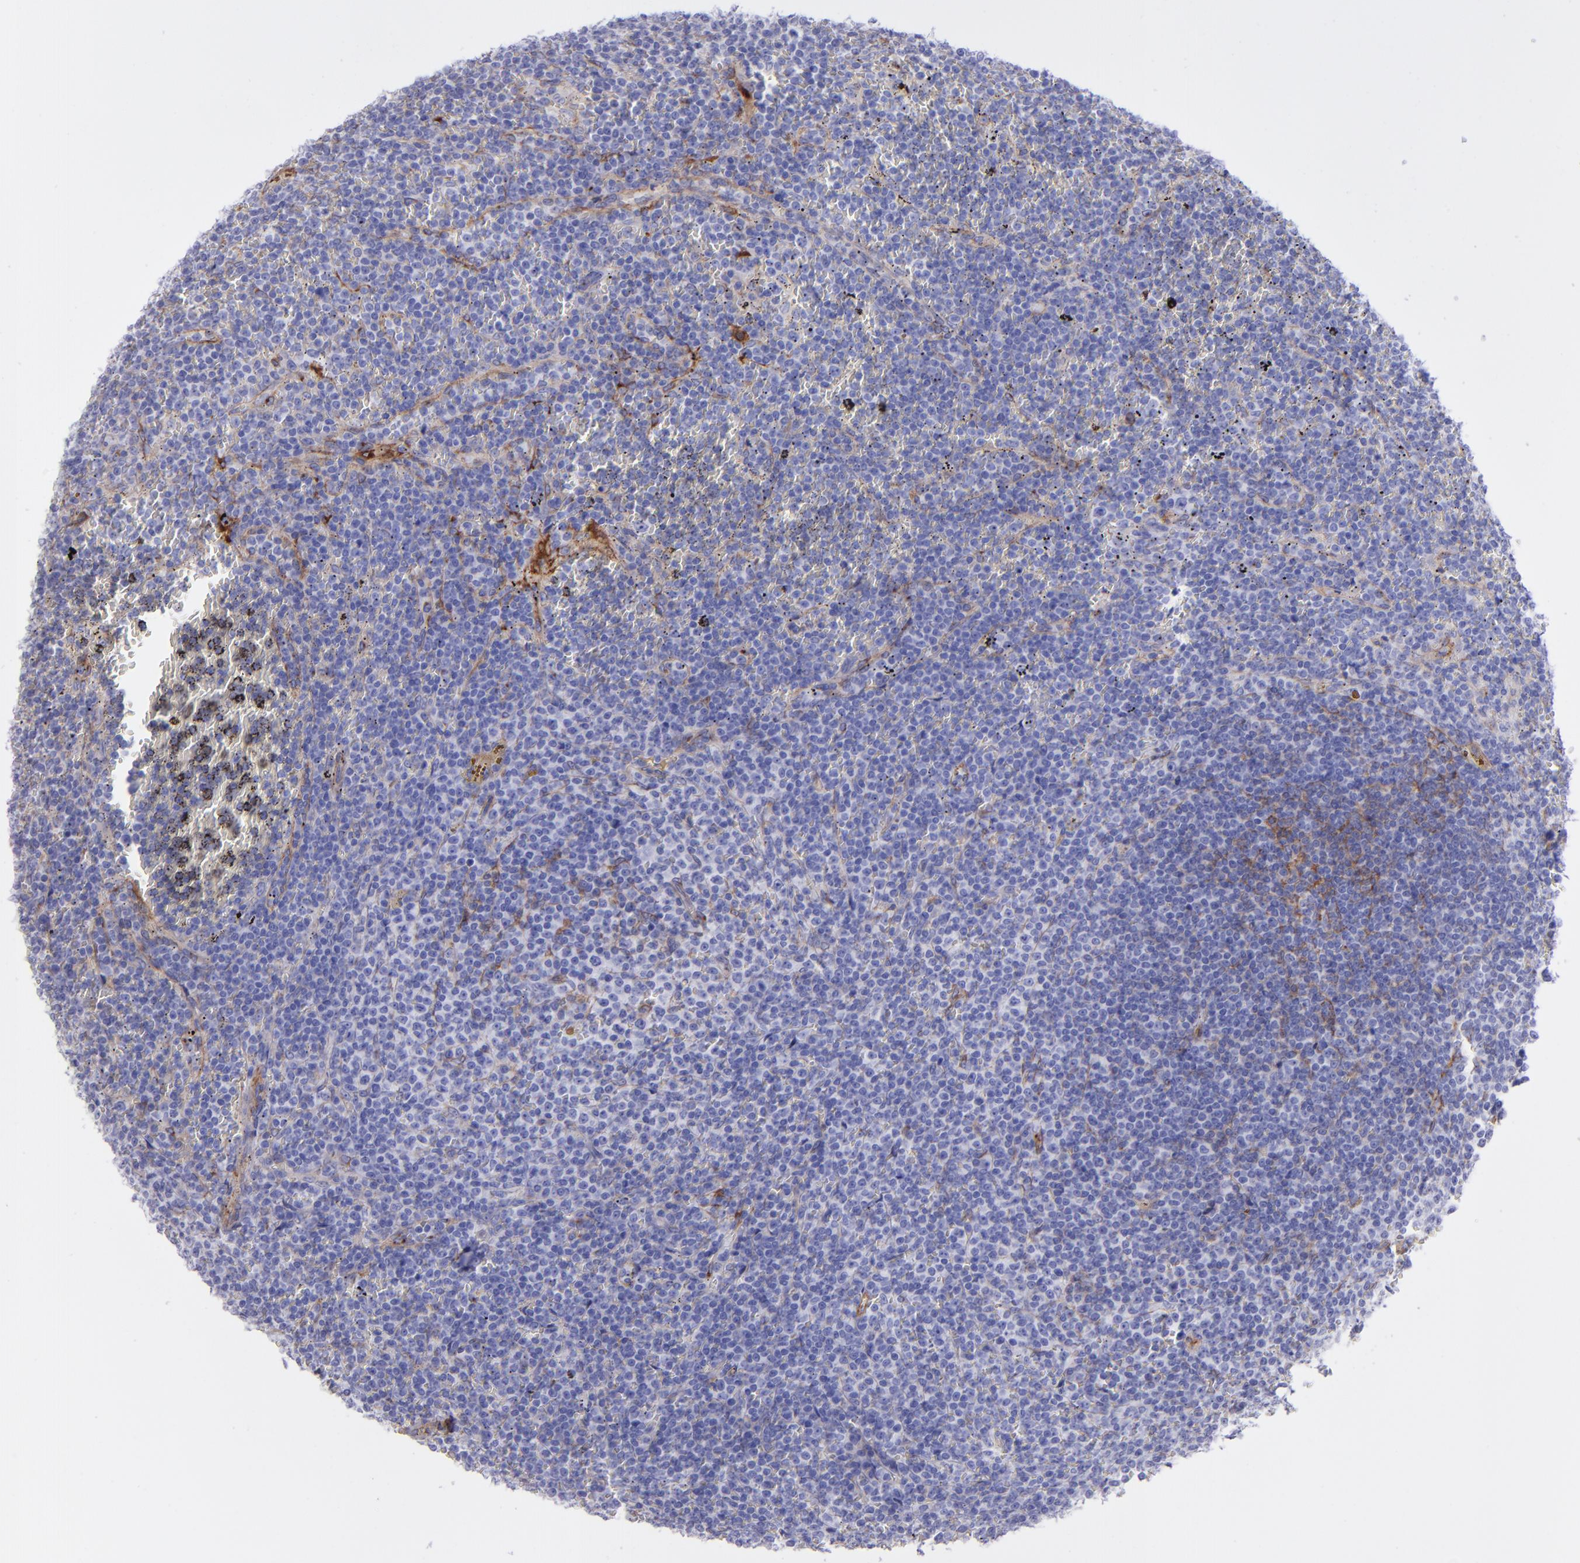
{"staining": {"intensity": "moderate", "quantity": "<25%", "location": "cytoplasmic/membranous"}, "tissue": "lymphoma", "cell_type": "Tumor cells", "image_type": "cancer", "snomed": [{"axis": "morphology", "description": "Malignant lymphoma, non-Hodgkin's type, Low grade"}, {"axis": "topography", "description": "Spleen"}], "caption": "Tumor cells exhibit low levels of moderate cytoplasmic/membranous expression in approximately <25% of cells in low-grade malignant lymphoma, non-Hodgkin's type.", "gene": "ITGAV", "patient": {"sex": "male", "age": 80}}